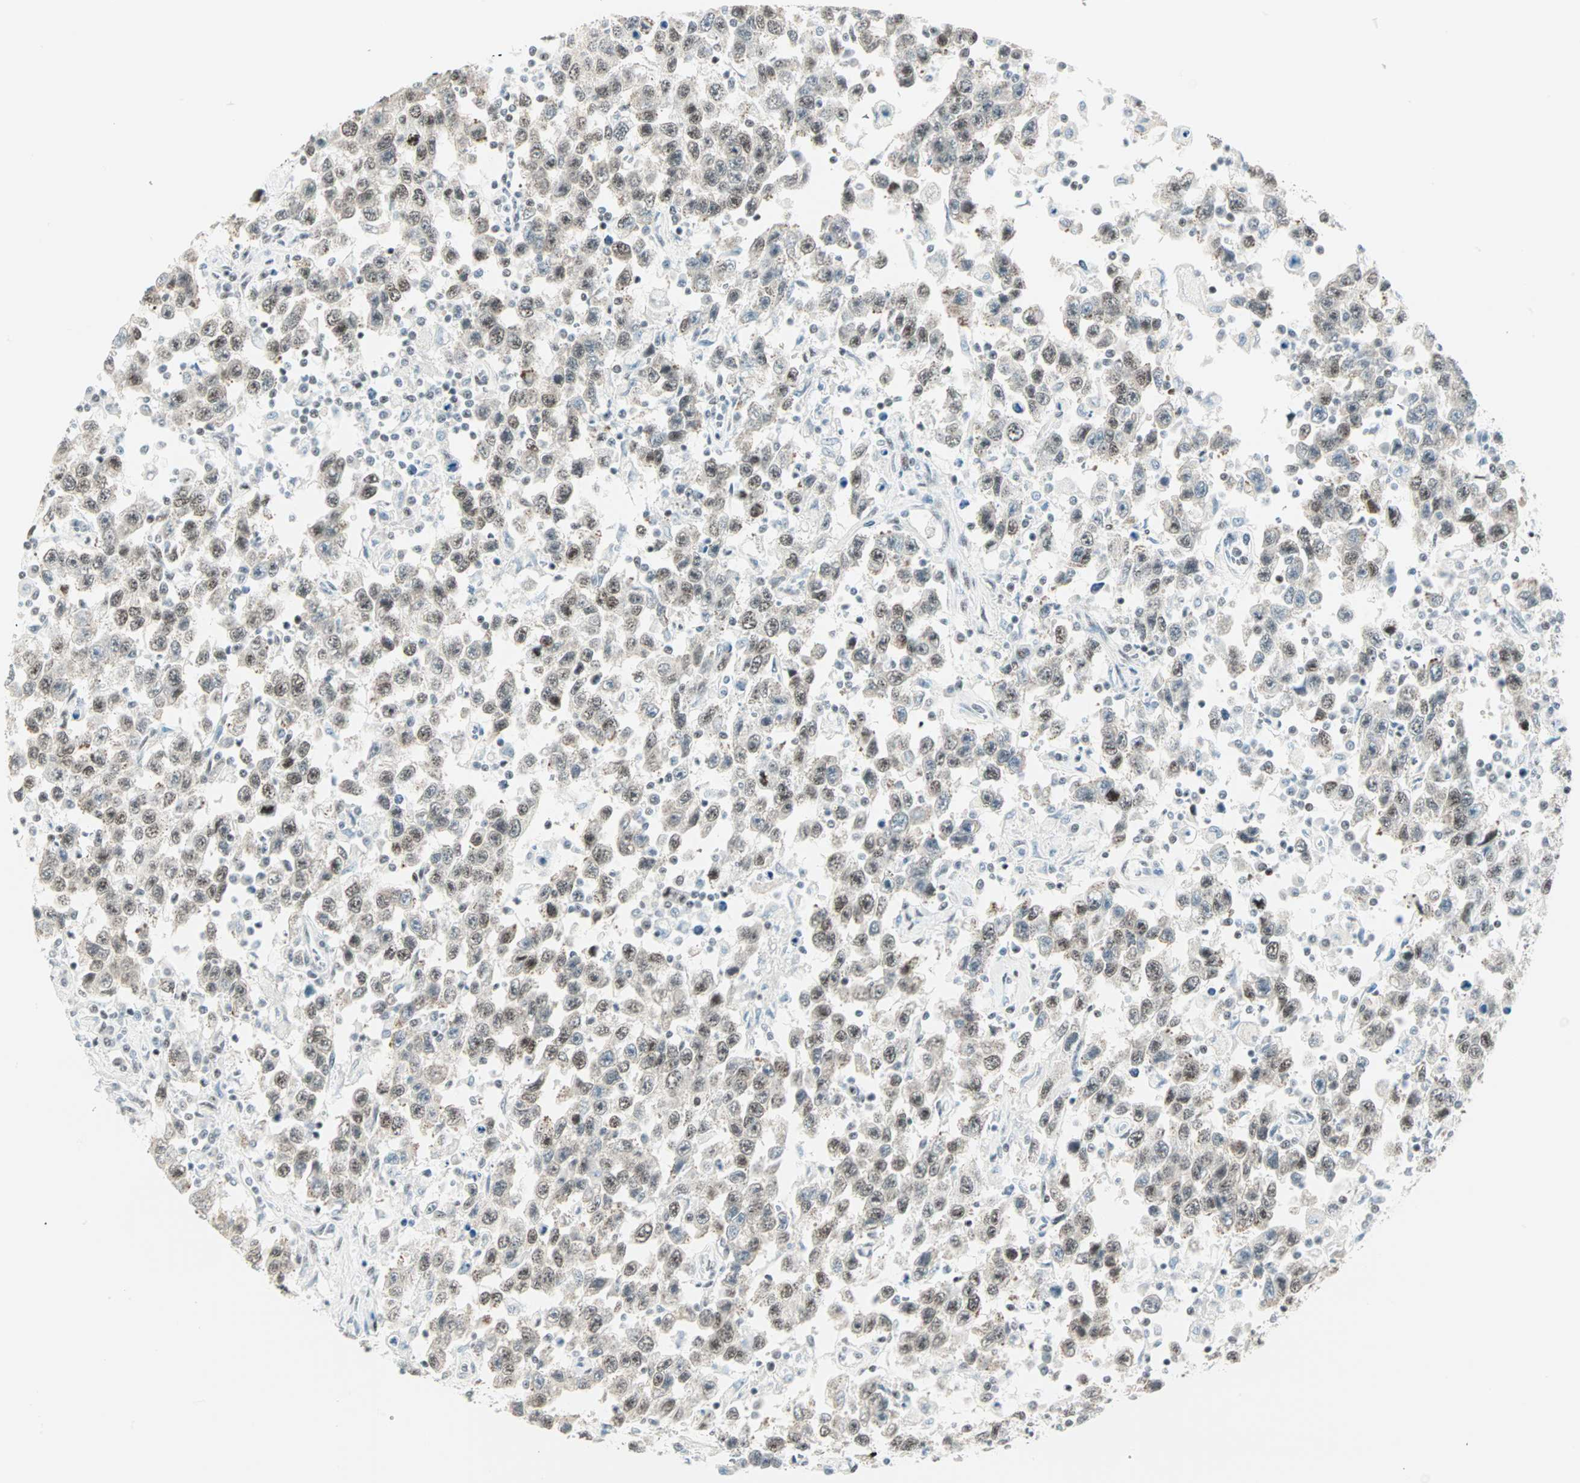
{"staining": {"intensity": "weak", "quantity": "25%-75%", "location": "nuclear"}, "tissue": "testis cancer", "cell_type": "Tumor cells", "image_type": "cancer", "snomed": [{"axis": "morphology", "description": "Seminoma, NOS"}, {"axis": "topography", "description": "Testis"}], "caption": "DAB immunohistochemical staining of human seminoma (testis) displays weak nuclear protein positivity in about 25%-75% of tumor cells. The staining was performed using DAB (3,3'-diaminobenzidine), with brown indicating positive protein expression. Nuclei are stained blue with hematoxylin.", "gene": "PKNOX1", "patient": {"sex": "male", "age": 41}}